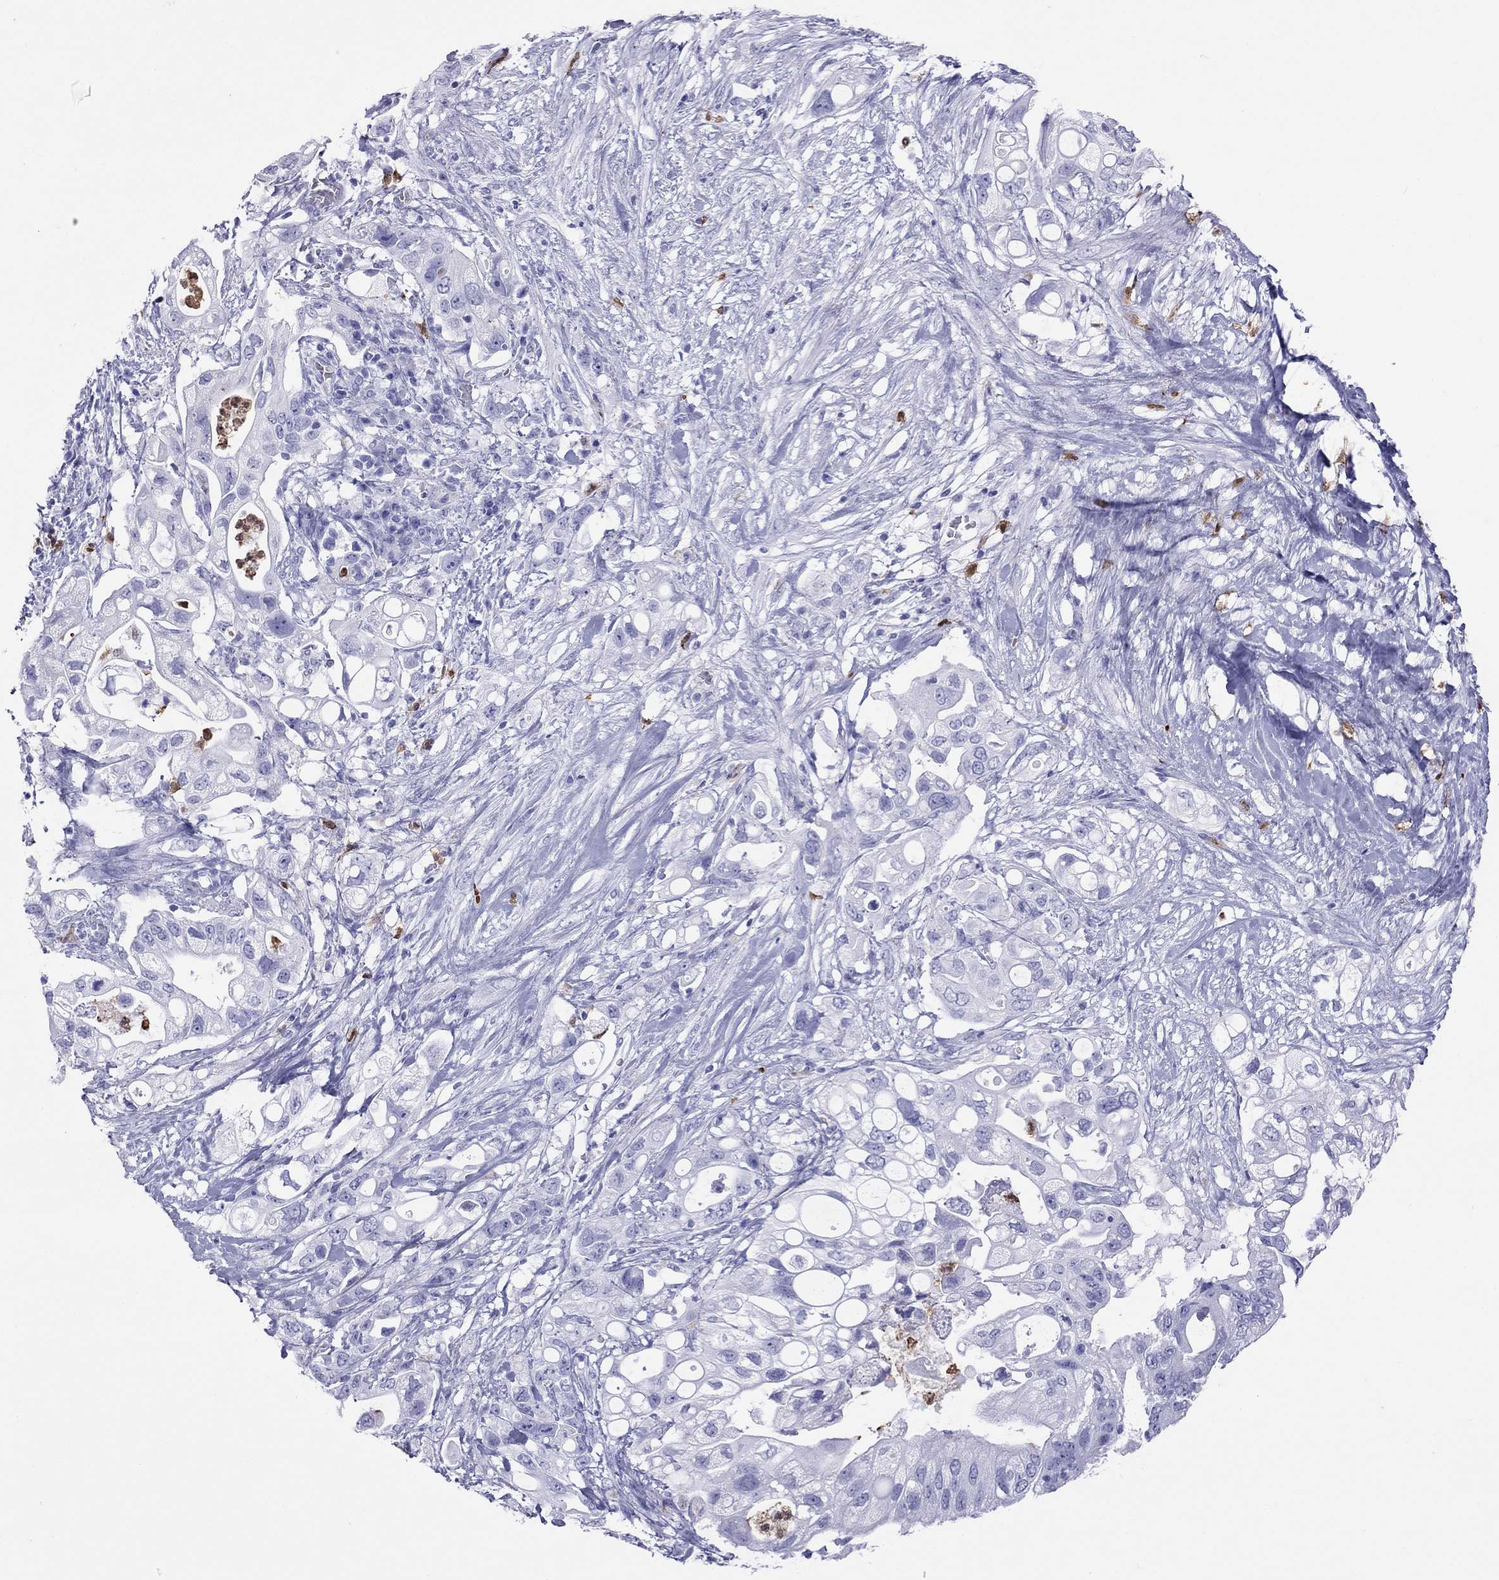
{"staining": {"intensity": "negative", "quantity": "none", "location": "none"}, "tissue": "pancreatic cancer", "cell_type": "Tumor cells", "image_type": "cancer", "snomed": [{"axis": "morphology", "description": "Adenocarcinoma, NOS"}, {"axis": "topography", "description": "Pancreas"}], "caption": "High magnification brightfield microscopy of adenocarcinoma (pancreatic) stained with DAB (brown) and counterstained with hematoxylin (blue): tumor cells show no significant staining. The staining is performed using DAB brown chromogen with nuclei counter-stained in using hematoxylin.", "gene": "SLAMF1", "patient": {"sex": "female", "age": 72}}